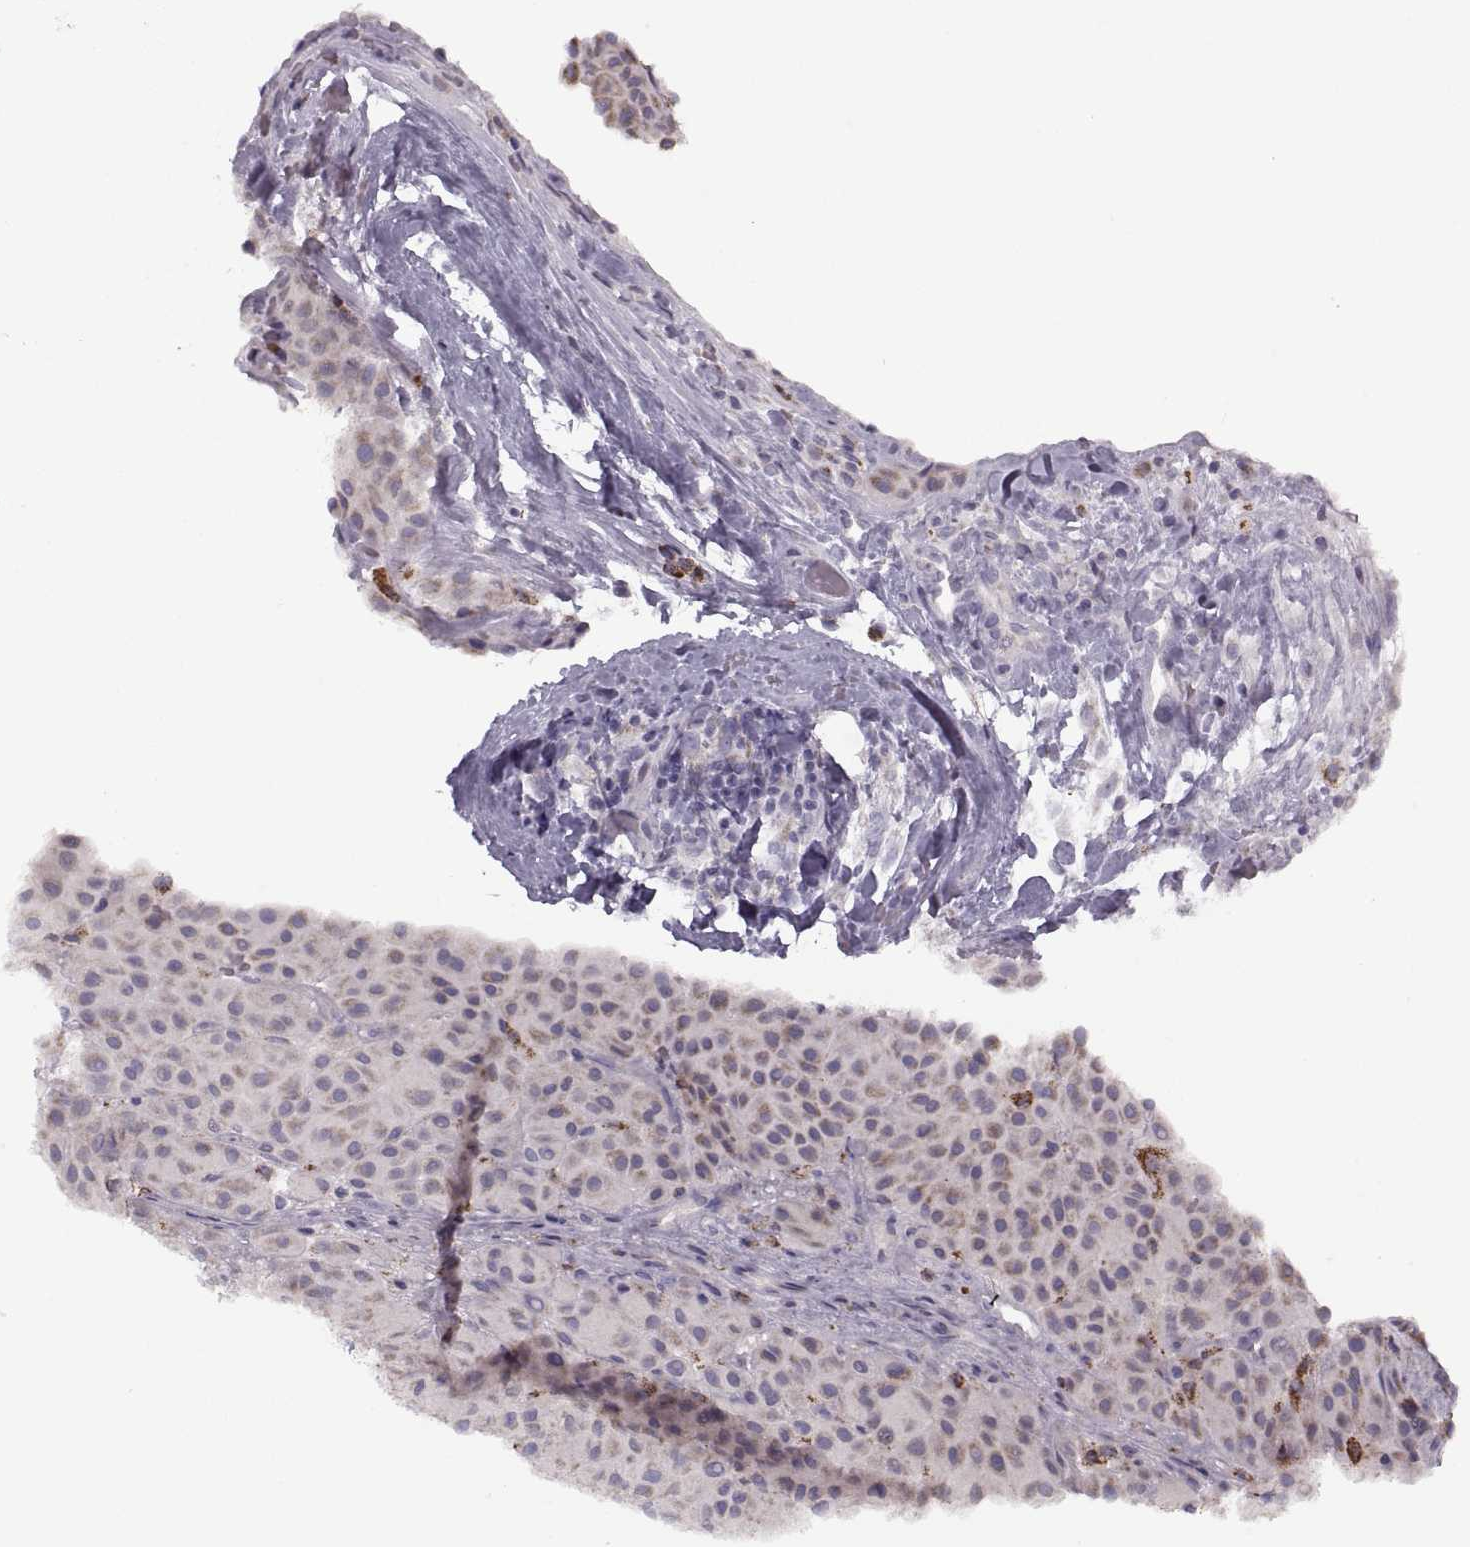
{"staining": {"intensity": "weak", "quantity": "25%-75%", "location": "cytoplasmic/membranous"}, "tissue": "melanoma", "cell_type": "Tumor cells", "image_type": "cancer", "snomed": [{"axis": "morphology", "description": "Malignant melanoma, Metastatic site"}, {"axis": "topography", "description": "Smooth muscle"}], "caption": "A low amount of weak cytoplasmic/membranous staining is identified in about 25%-75% of tumor cells in melanoma tissue. (DAB IHC, brown staining for protein, blue staining for nuclei).", "gene": "PIERCE1", "patient": {"sex": "male", "age": 41}}